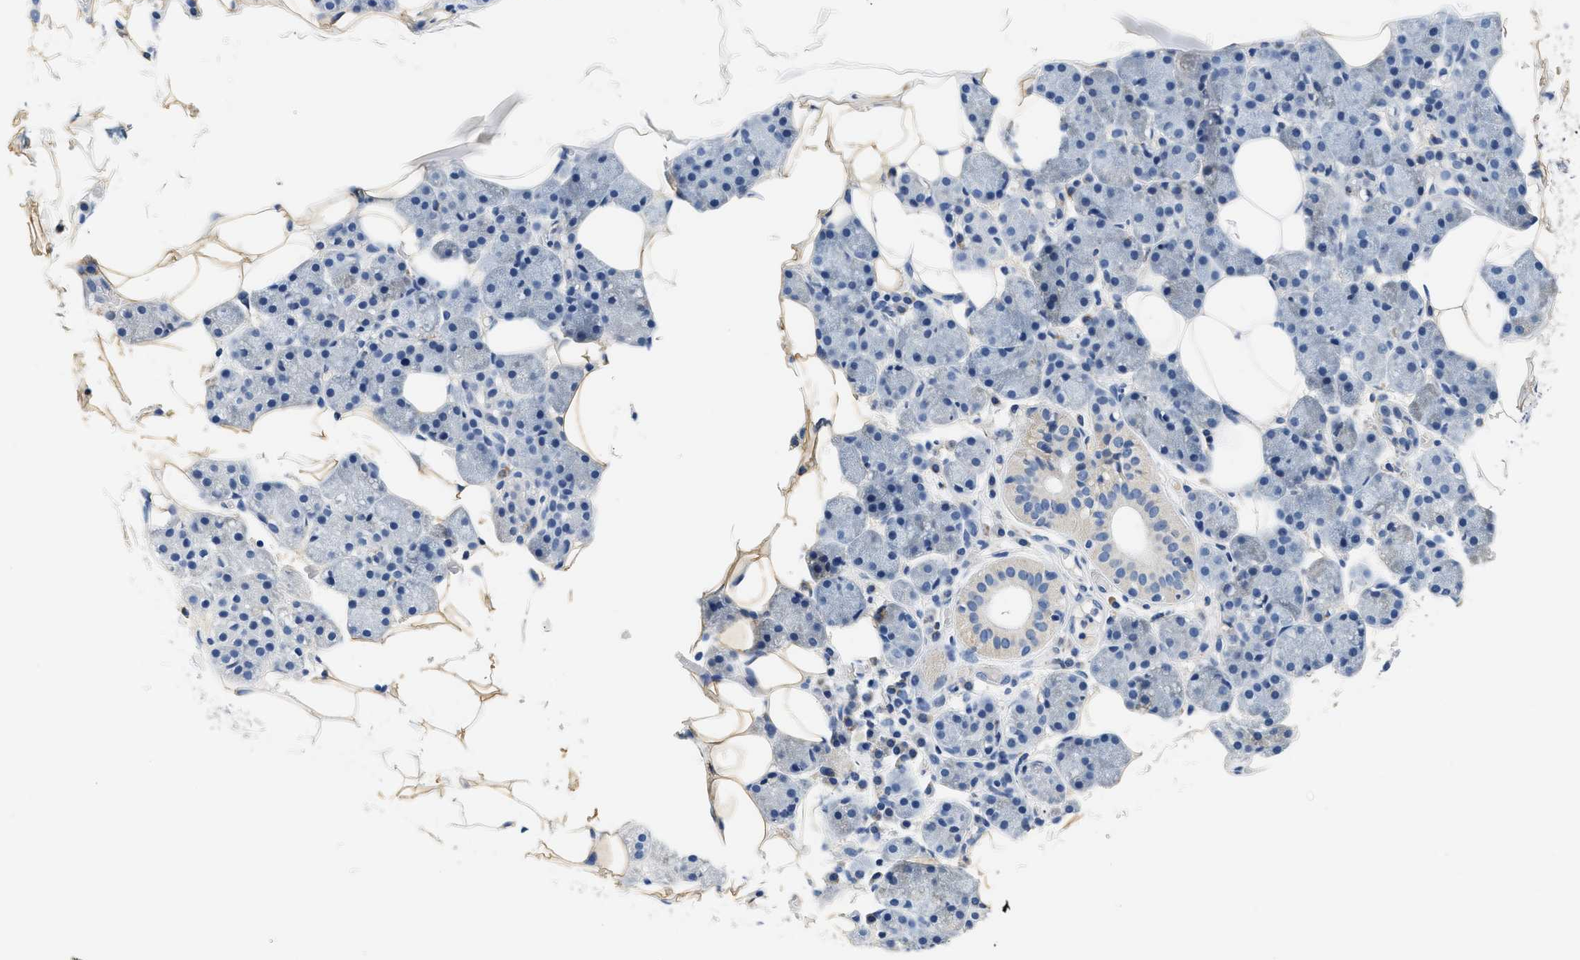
{"staining": {"intensity": "negative", "quantity": "none", "location": "none"}, "tissue": "salivary gland", "cell_type": "Glandular cells", "image_type": "normal", "snomed": [{"axis": "morphology", "description": "Normal tissue, NOS"}, {"axis": "topography", "description": "Salivary gland"}], "caption": "Immunohistochemistry (IHC) of unremarkable human salivary gland shows no positivity in glandular cells.", "gene": "PCK2", "patient": {"sex": "female", "age": 33}}